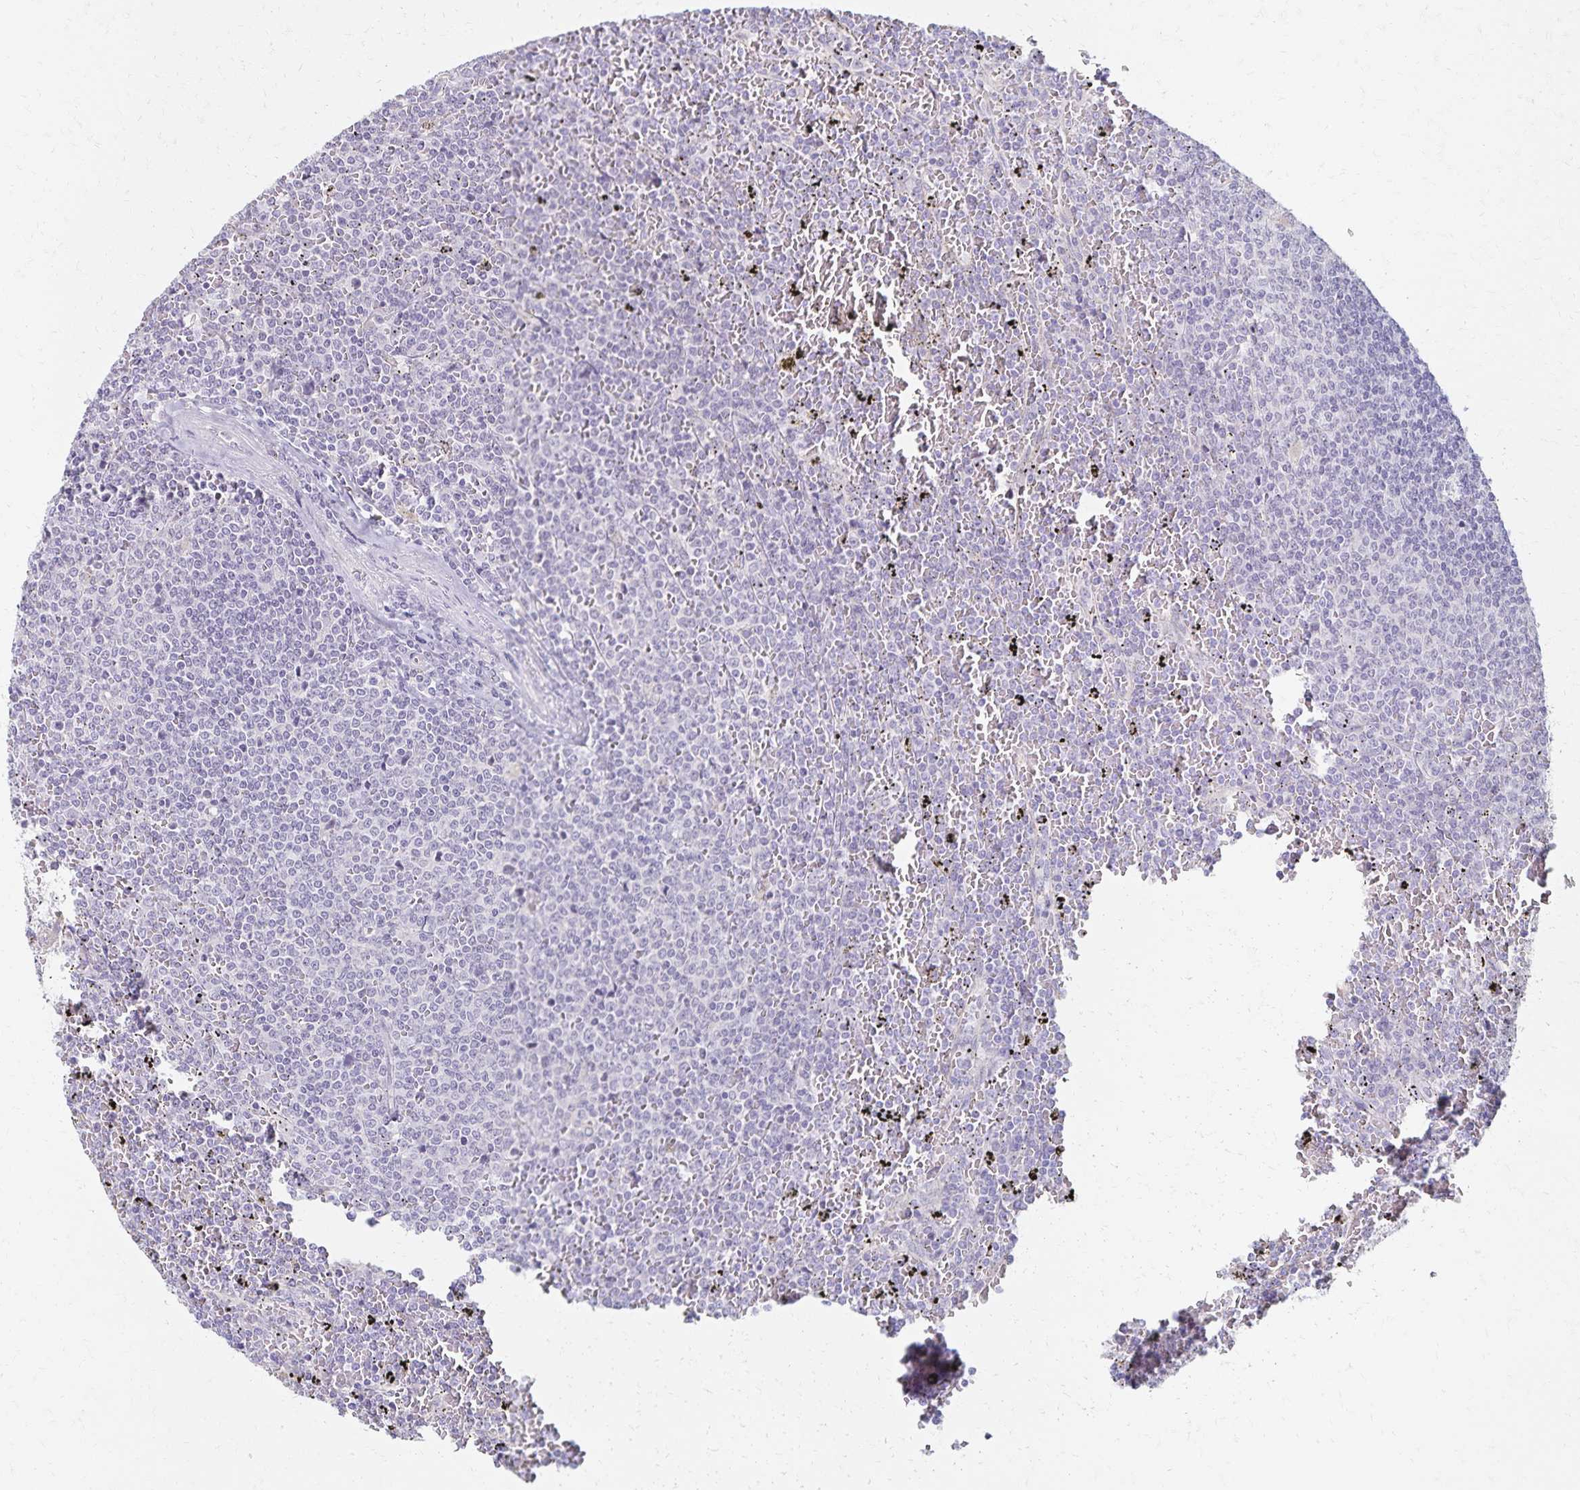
{"staining": {"intensity": "negative", "quantity": "none", "location": "none"}, "tissue": "lymphoma", "cell_type": "Tumor cells", "image_type": "cancer", "snomed": [{"axis": "morphology", "description": "Malignant lymphoma, non-Hodgkin's type, Low grade"}, {"axis": "topography", "description": "Spleen"}], "caption": "Immunohistochemistry (IHC) of human lymphoma demonstrates no expression in tumor cells.", "gene": "KISS1", "patient": {"sex": "female", "age": 77}}